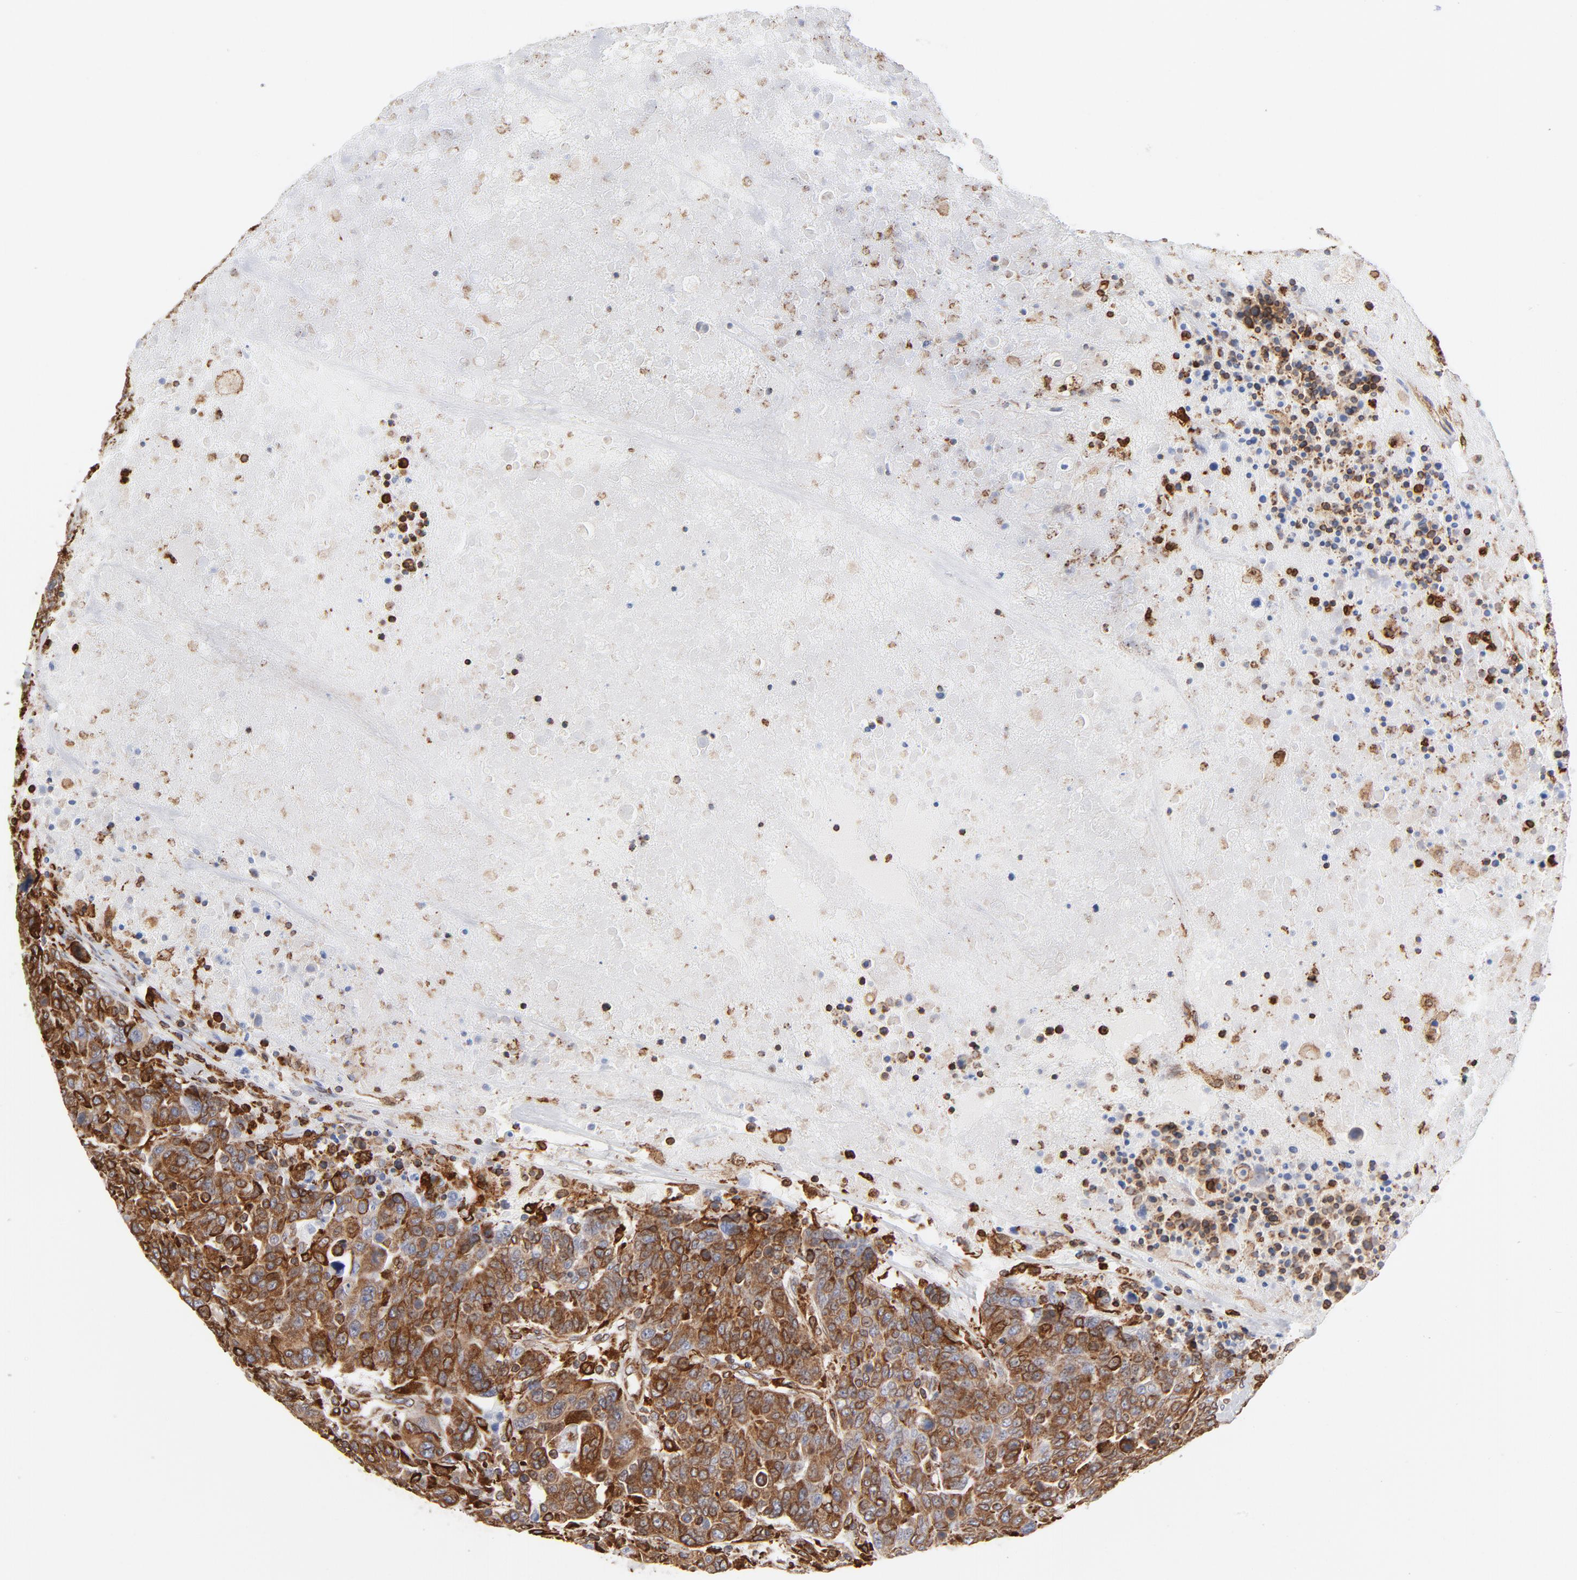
{"staining": {"intensity": "strong", "quantity": ">75%", "location": "cytoplasmic/membranous"}, "tissue": "breast cancer", "cell_type": "Tumor cells", "image_type": "cancer", "snomed": [{"axis": "morphology", "description": "Duct carcinoma"}, {"axis": "topography", "description": "Breast"}], "caption": "Tumor cells display high levels of strong cytoplasmic/membranous positivity in approximately >75% of cells in invasive ductal carcinoma (breast).", "gene": "CANX", "patient": {"sex": "female", "age": 37}}